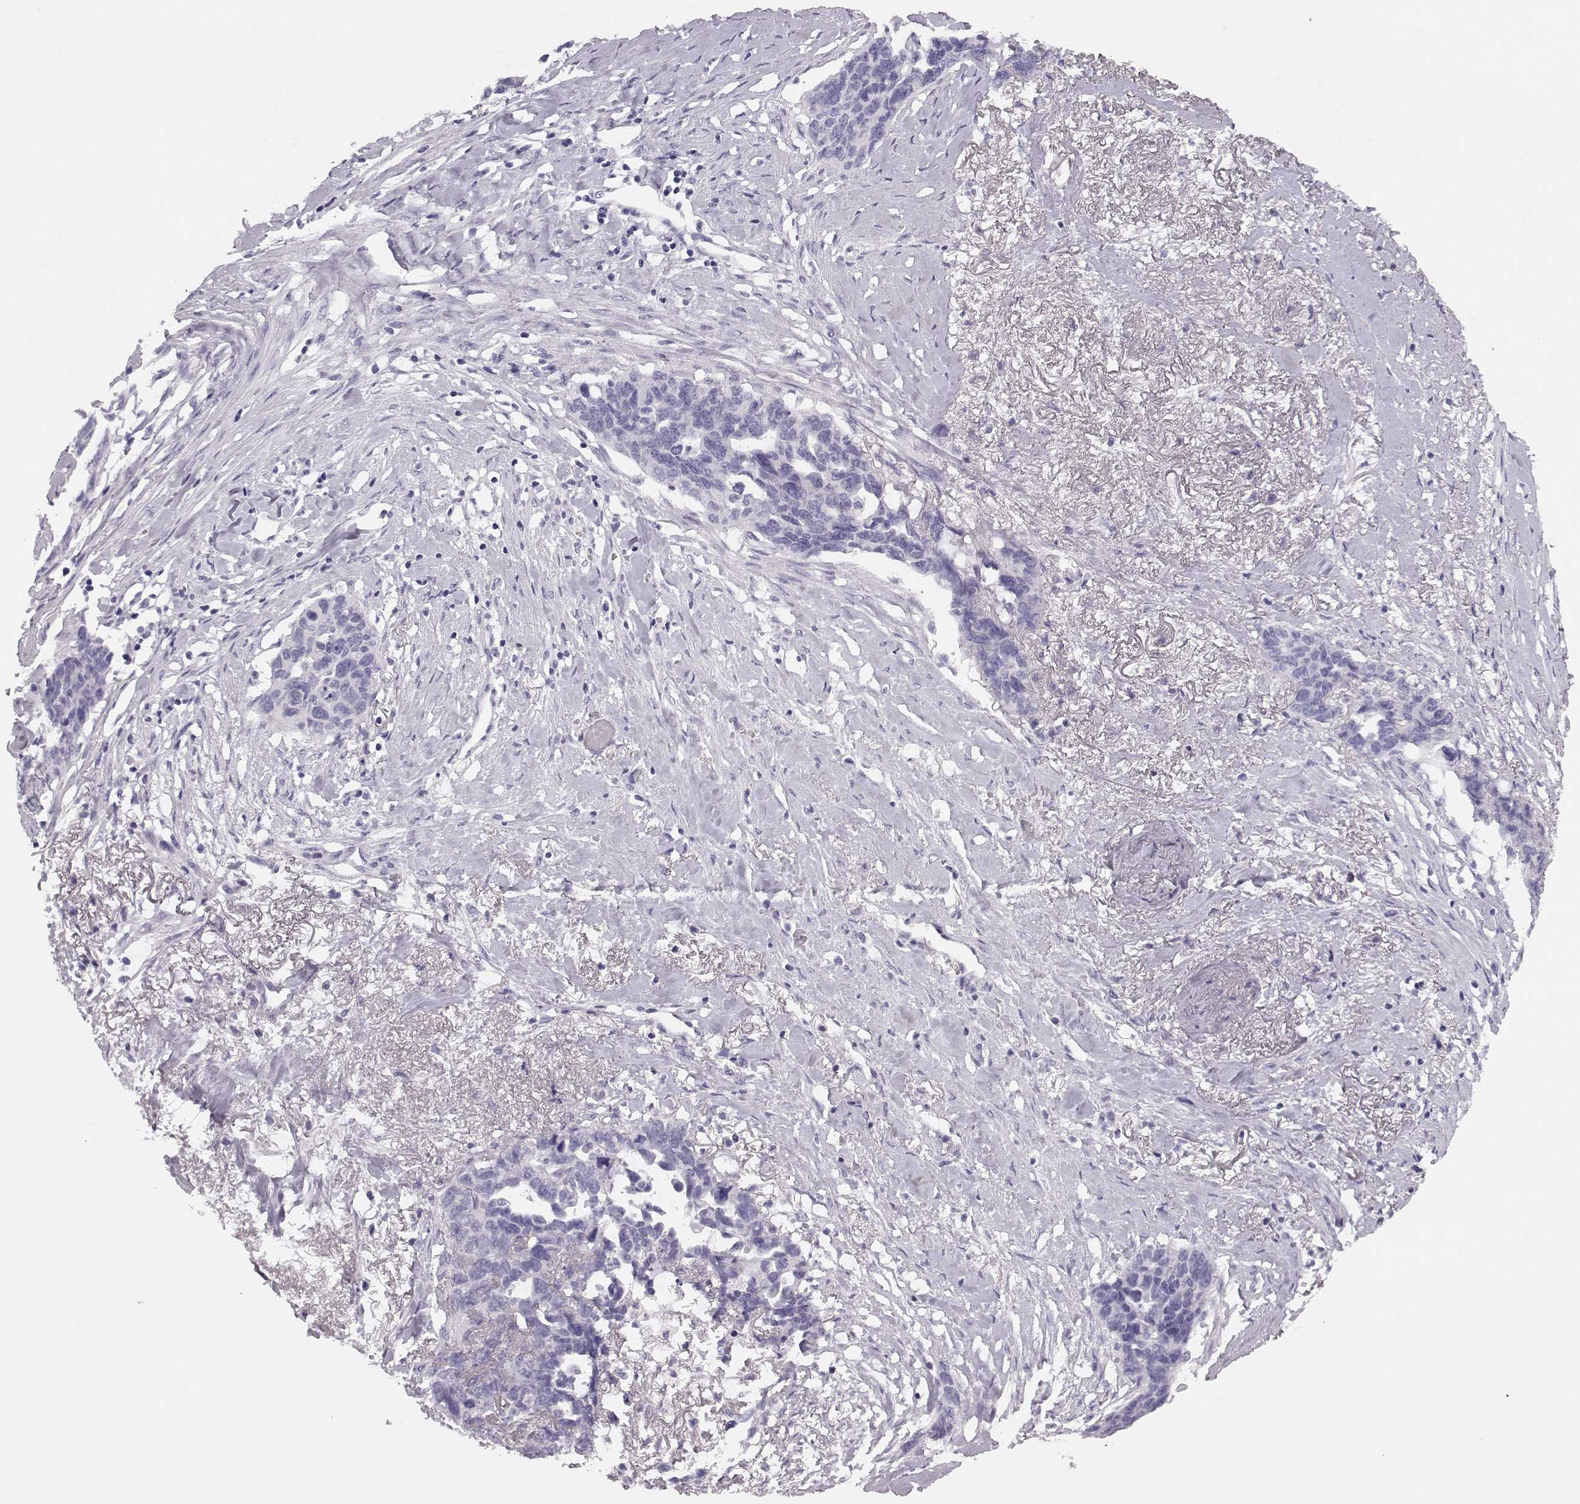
{"staining": {"intensity": "negative", "quantity": "none", "location": "none"}, "tissue": "ovarian cancer", "cell_type": "Tumor cells", "image_type": "cancer", "snomed": [{"axis": "morphology", "description": "Cystadenocarcinoma, serous, NOS"}, {"axis": "topography", "description": "Ovary"}], "caption": "A micrograph of ovarian serous cystadenocarcinoma stained for a protein shows no brown staining in tumor cells. (DAB (3,3'-diaminobenzidine) immunohistochemistry (IHC), high magnification).", "gene": "BFSP2", "patient": {"sex": "female", "age": 69}}